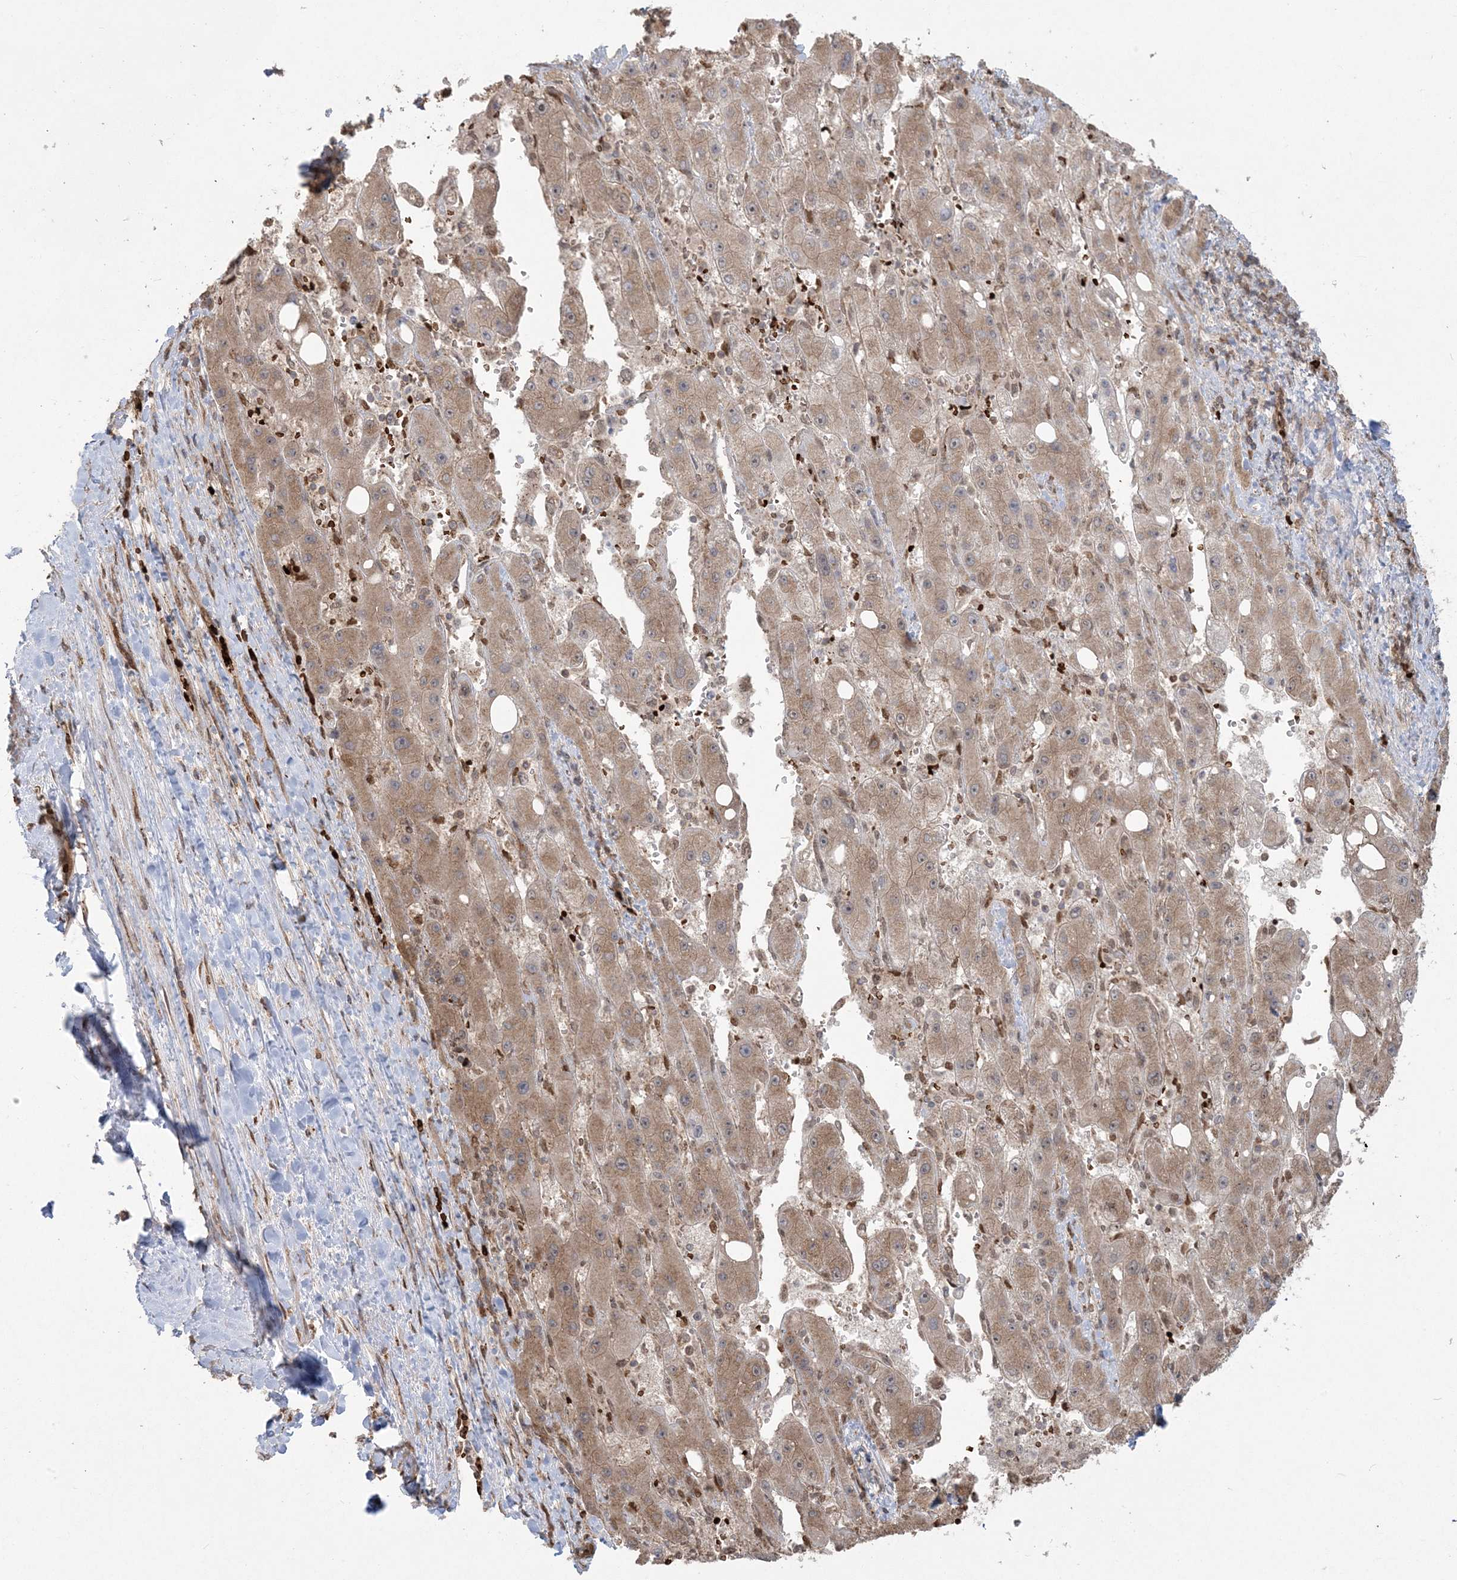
{"staining": {"intensity": "moderate", "quantity": ">75%", "location": "cytoplasmic/membranous"}, "tissue": "liver cancer", "cell_type": "Tumor cells", "image_type": "cancer", "snomed": [{"axis": "morphology", "description": "Carcinoma, Hepatocellular, NOS"}, {"axis": "topography", "description": "Liver"}], "caption": "Immunohistochemistry (IHC) micrograph of neoplastic tissue: liver cancer (hepatocellular carcinoma) stained using IHC exhibits medium levels of moderate protein expression localized specifically in the cytoplasmic/membranous of tumor cells, appearing as a cytoplasmic/membranous brown color.", "gene": "ABCF3", "patient": {"sex": "female", "age": 73}}